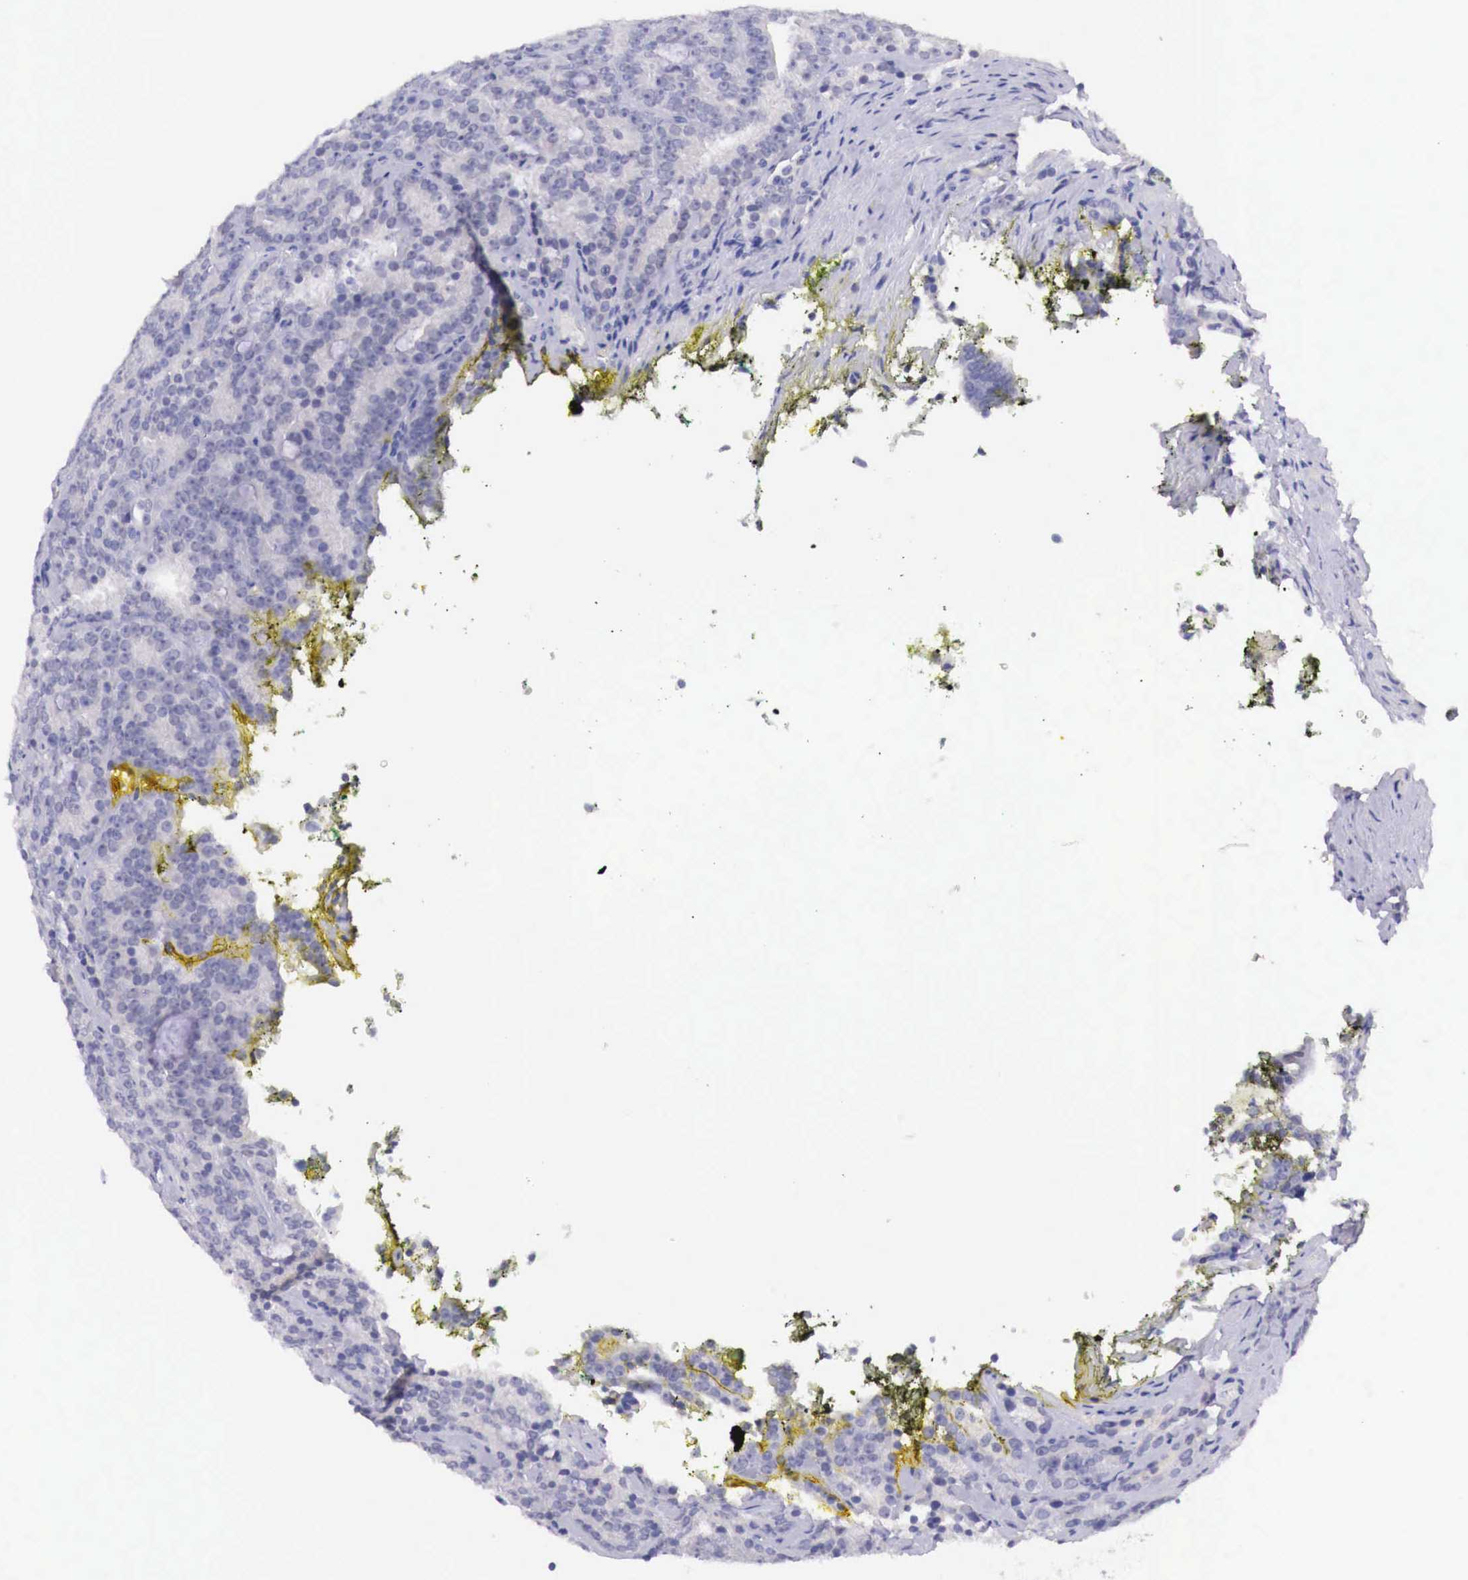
{"staining": {"intensity": "negative", "quantity": "none", "location": "none"}, "tissue": "prostate cancer", "cell_type": "Tumor cells", "image_type": "cancer", "snomed": [{"axis": "morphology", "description": "Adenocarcinoma, Medium grade"}, {"axis": "topography", "description": "Prostate"}], "caption": "There is no significant positivity in tumor cells of prostate cancer (medium-grade adenocarcinoma).", "gene": "BCL6", "patient": {"sex": "male", "age": 65}}